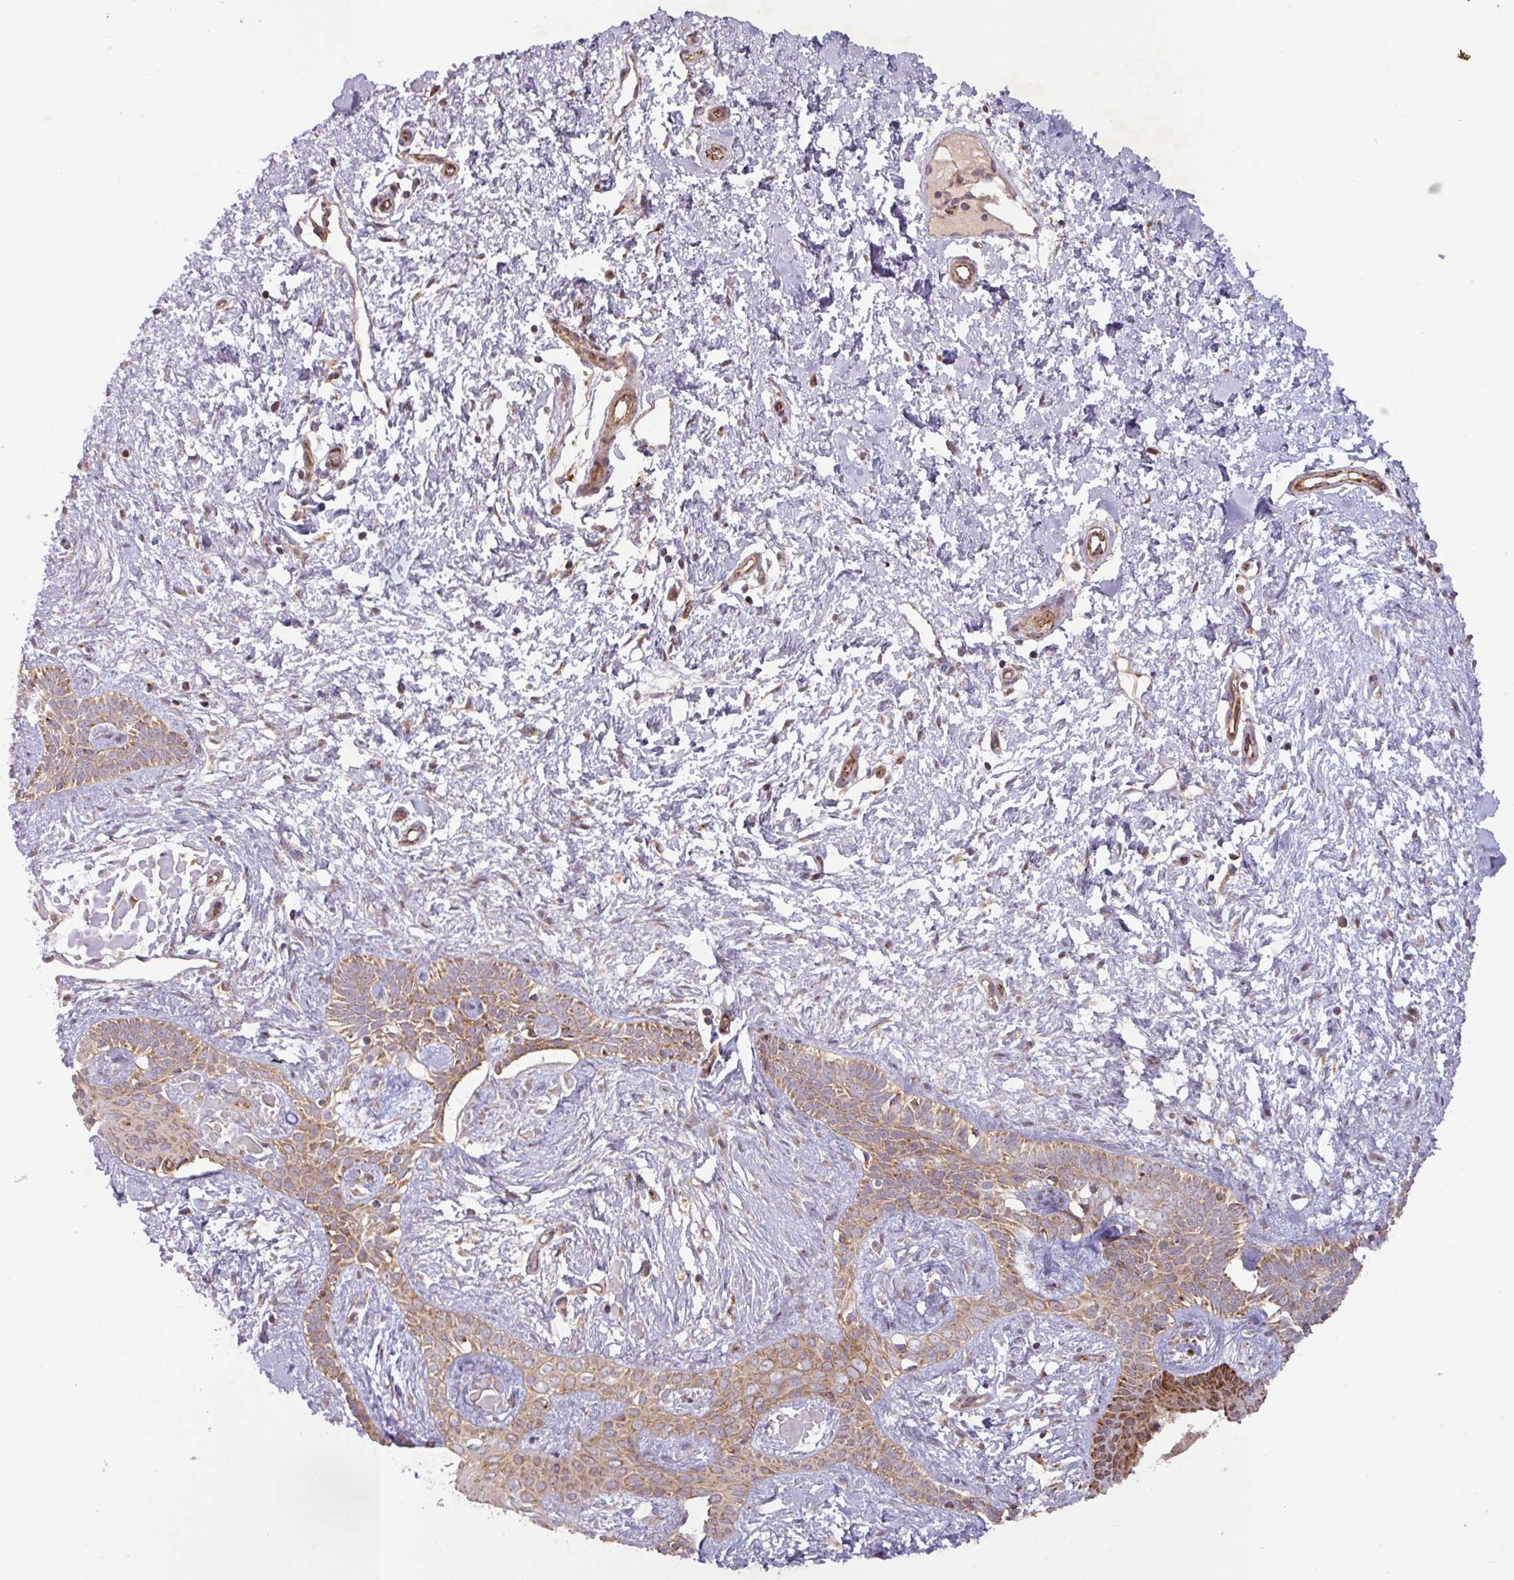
{"staining": {"intensity": "moderate", "quantity": ">75%", "location": "cytoplasmic/membranous"}, "tissue": "skin cancer", "cell_type": "Tumor cells", "image_type": "cancer", "snomed": [{"axis": "morphology", "description": "Basal cell carcinoma"}, {"axis": "topography", "description": "Skin"}], "caption": "Immunohistochemical staining of human skin cancer shows medium levels of moderate cytoplasmic/membranous staining in approximately >75% of tumor cells.", "gene": "GPD2", "patient": {"sex": "male", "age": 78}}